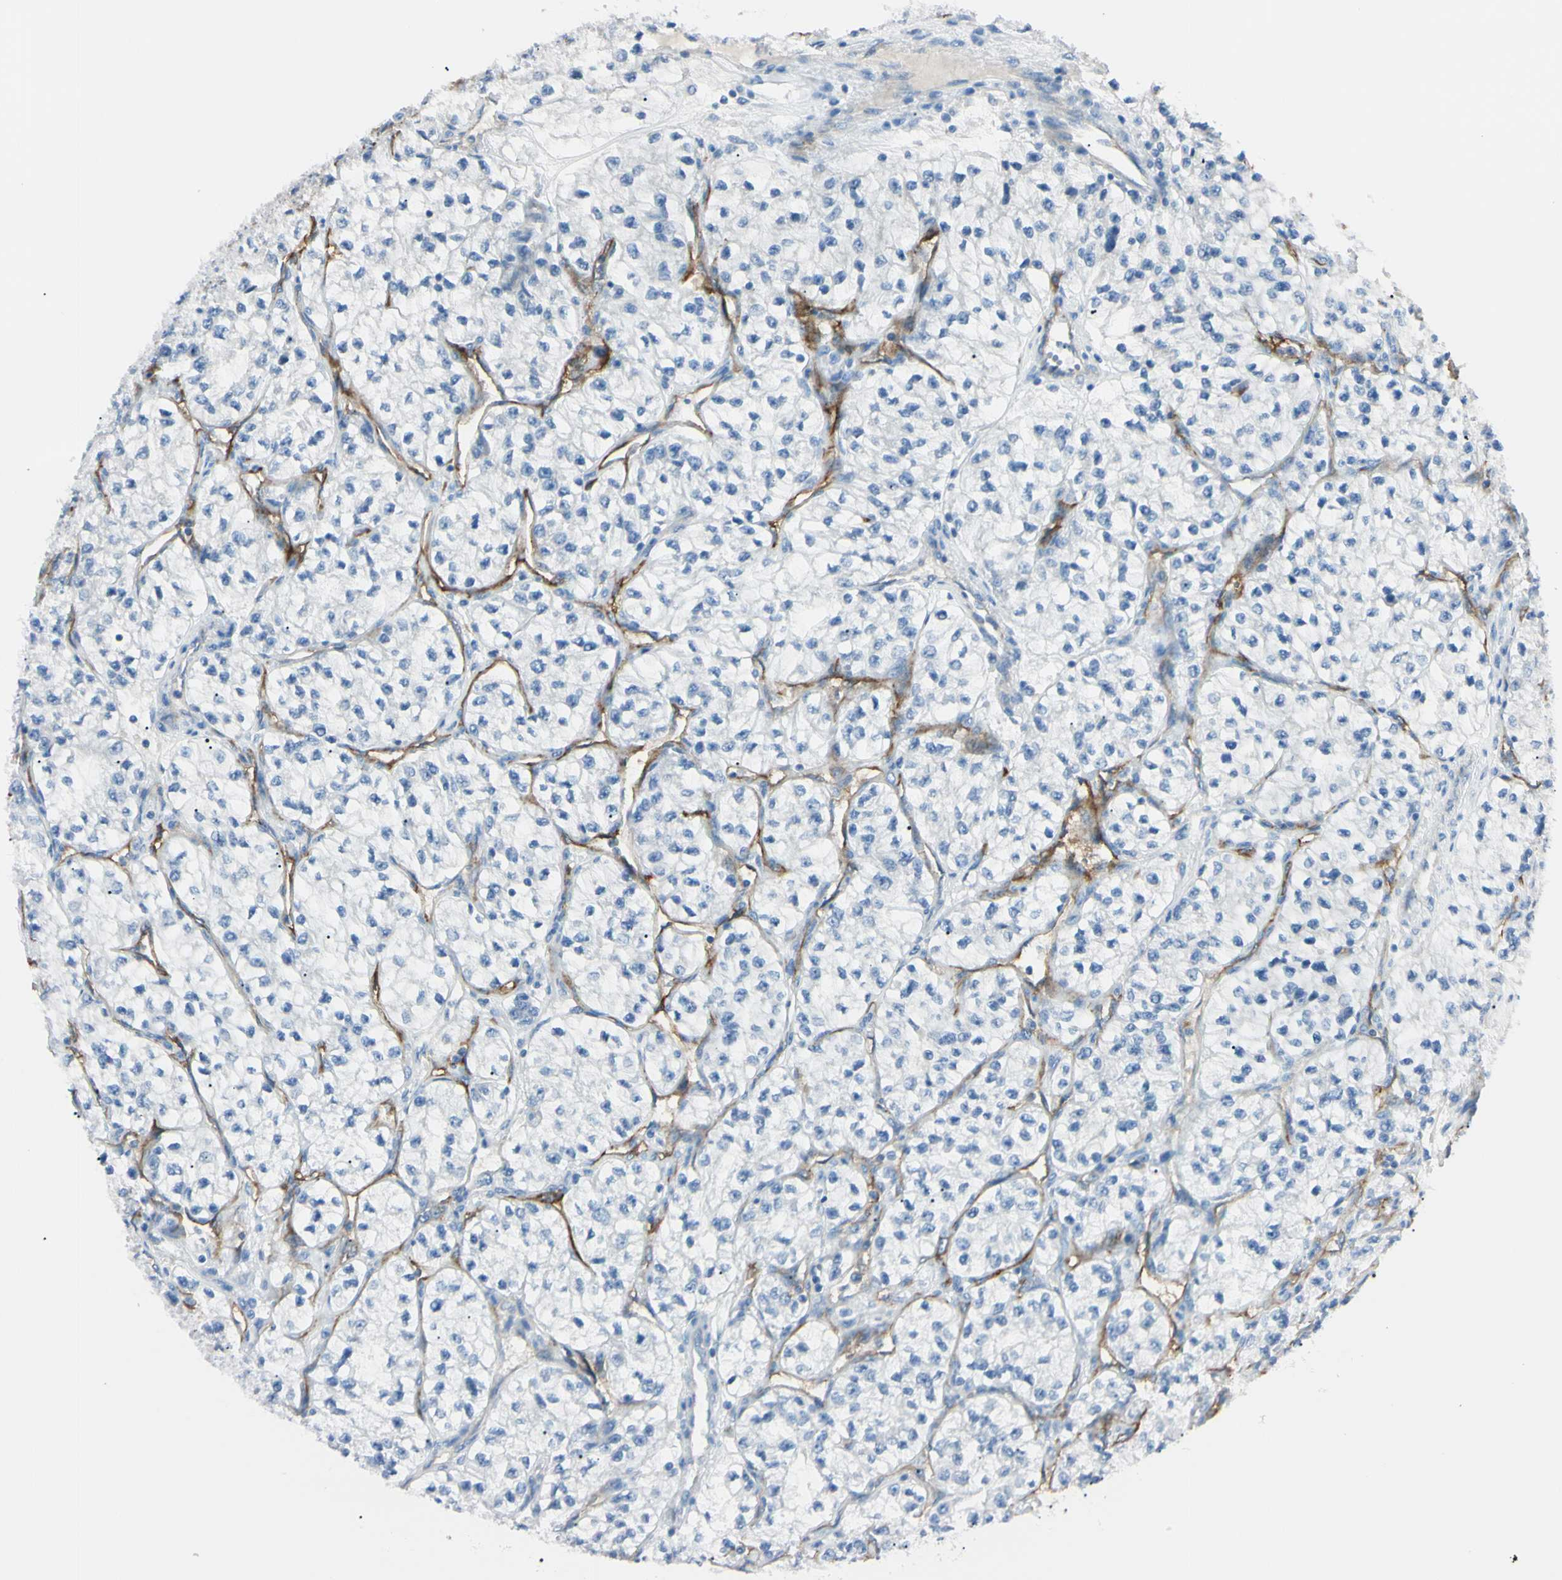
{"staining": {"intensity": "negative", "quantity": "none", "location": "none"}, "tissue": "renal cancer", "cell_type": "Tumor cells", "image_type": "cancer", "snomed": [{"axis": "morphology", "description": "Adenocarcinoma, NOS"}, {"axis": "topography", "description": "Kidney"}], "caption": "The micrograph shows no significant expression in tumor cells of renal cancer.", "gene": "FOLH1", "patient": {"sex": "female", "age": 57}}